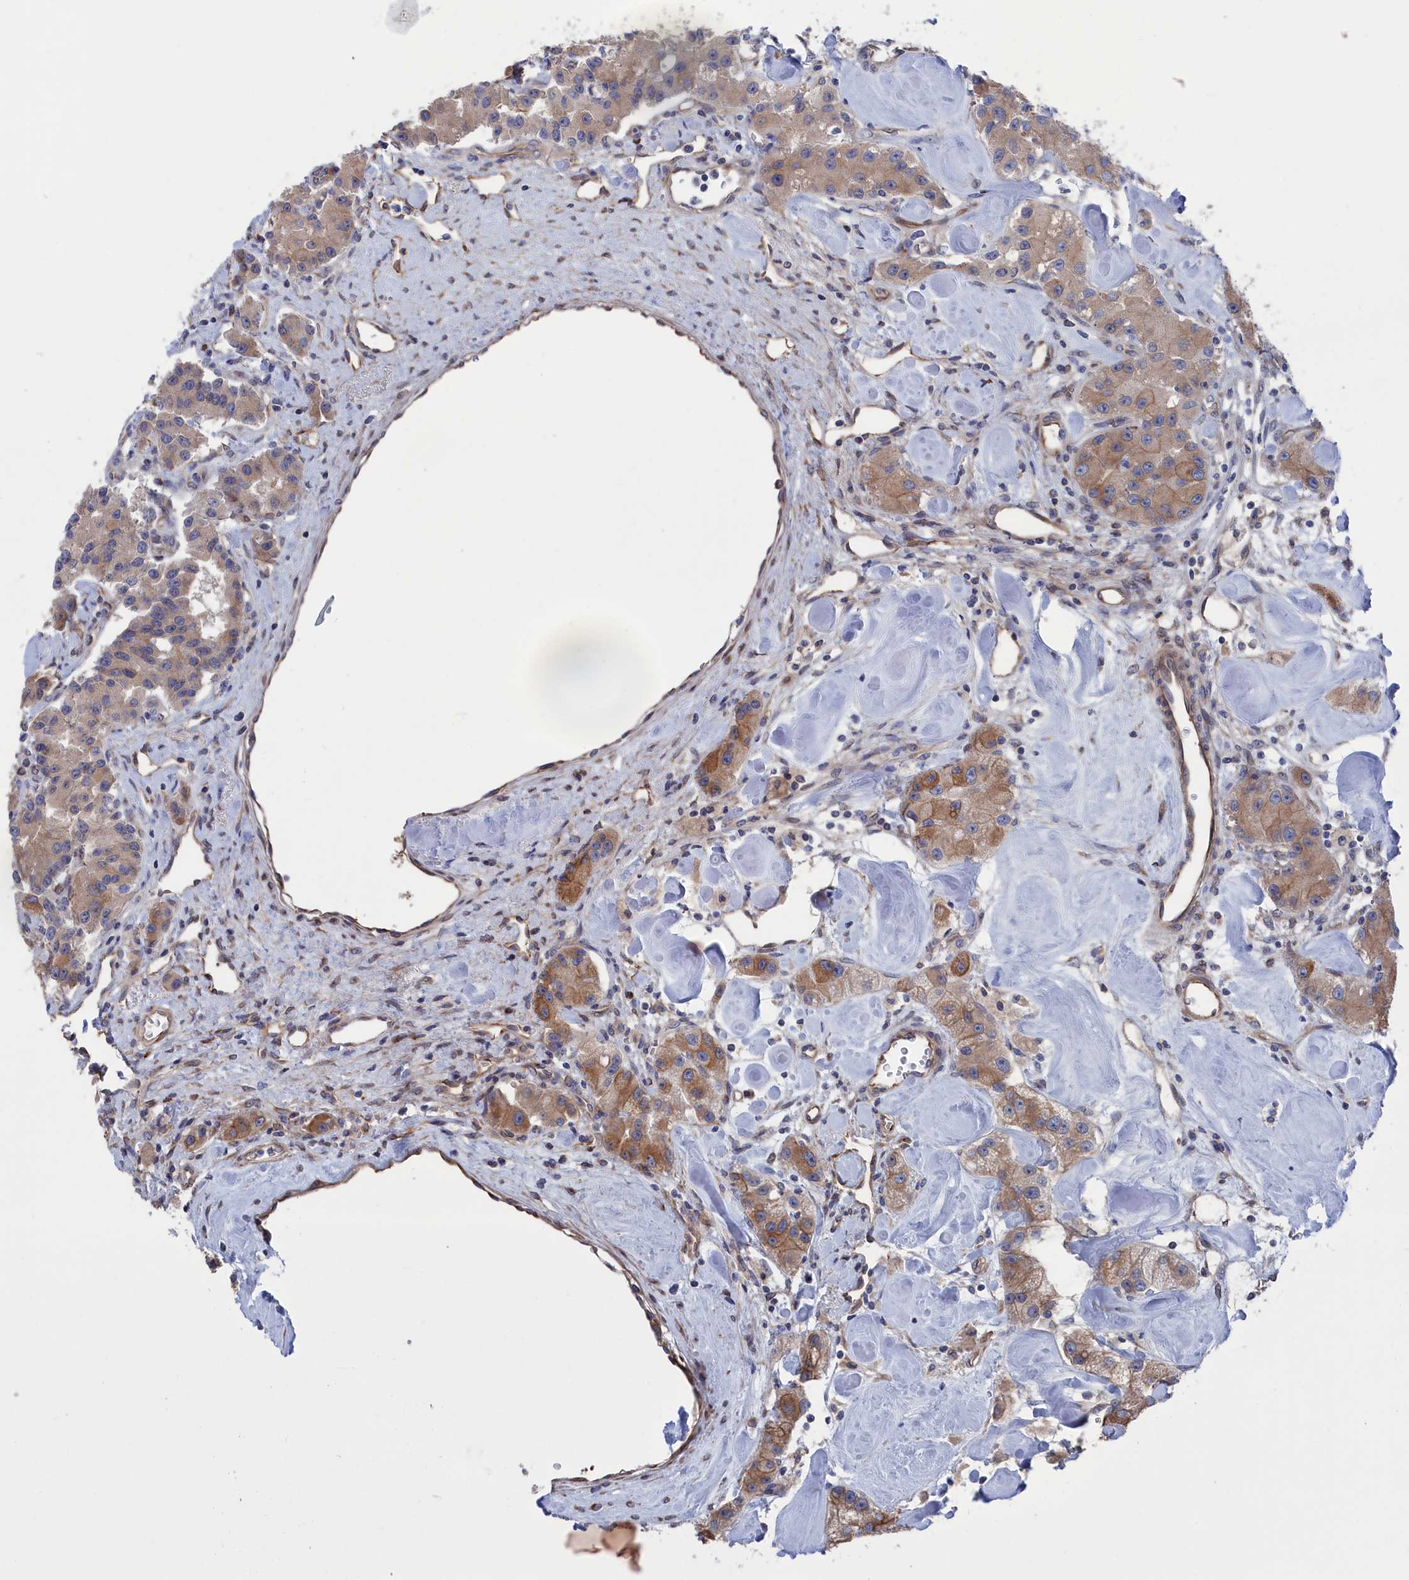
{"staining": {"intensity": "moderate", "quantity": "25%-75%", "location": "cytoplasmic/membranous"}, "tissue": "carcinoid", "cell_type": "Tumor cells", "image_type": "cancer", "snomed": [{"axis": "morphology", "description": "Carcinoid, malignant, NOS"}, {"axis": "topography", "description": "Pancreas"}], "caption": "The micrograph shows a brown stain indicating the presence of a protein in the cytoplasmic/membranous of tumor cells in carcinoid.", "gene": "NUTF2", "patient": {"sex": "male", "age": 41}}